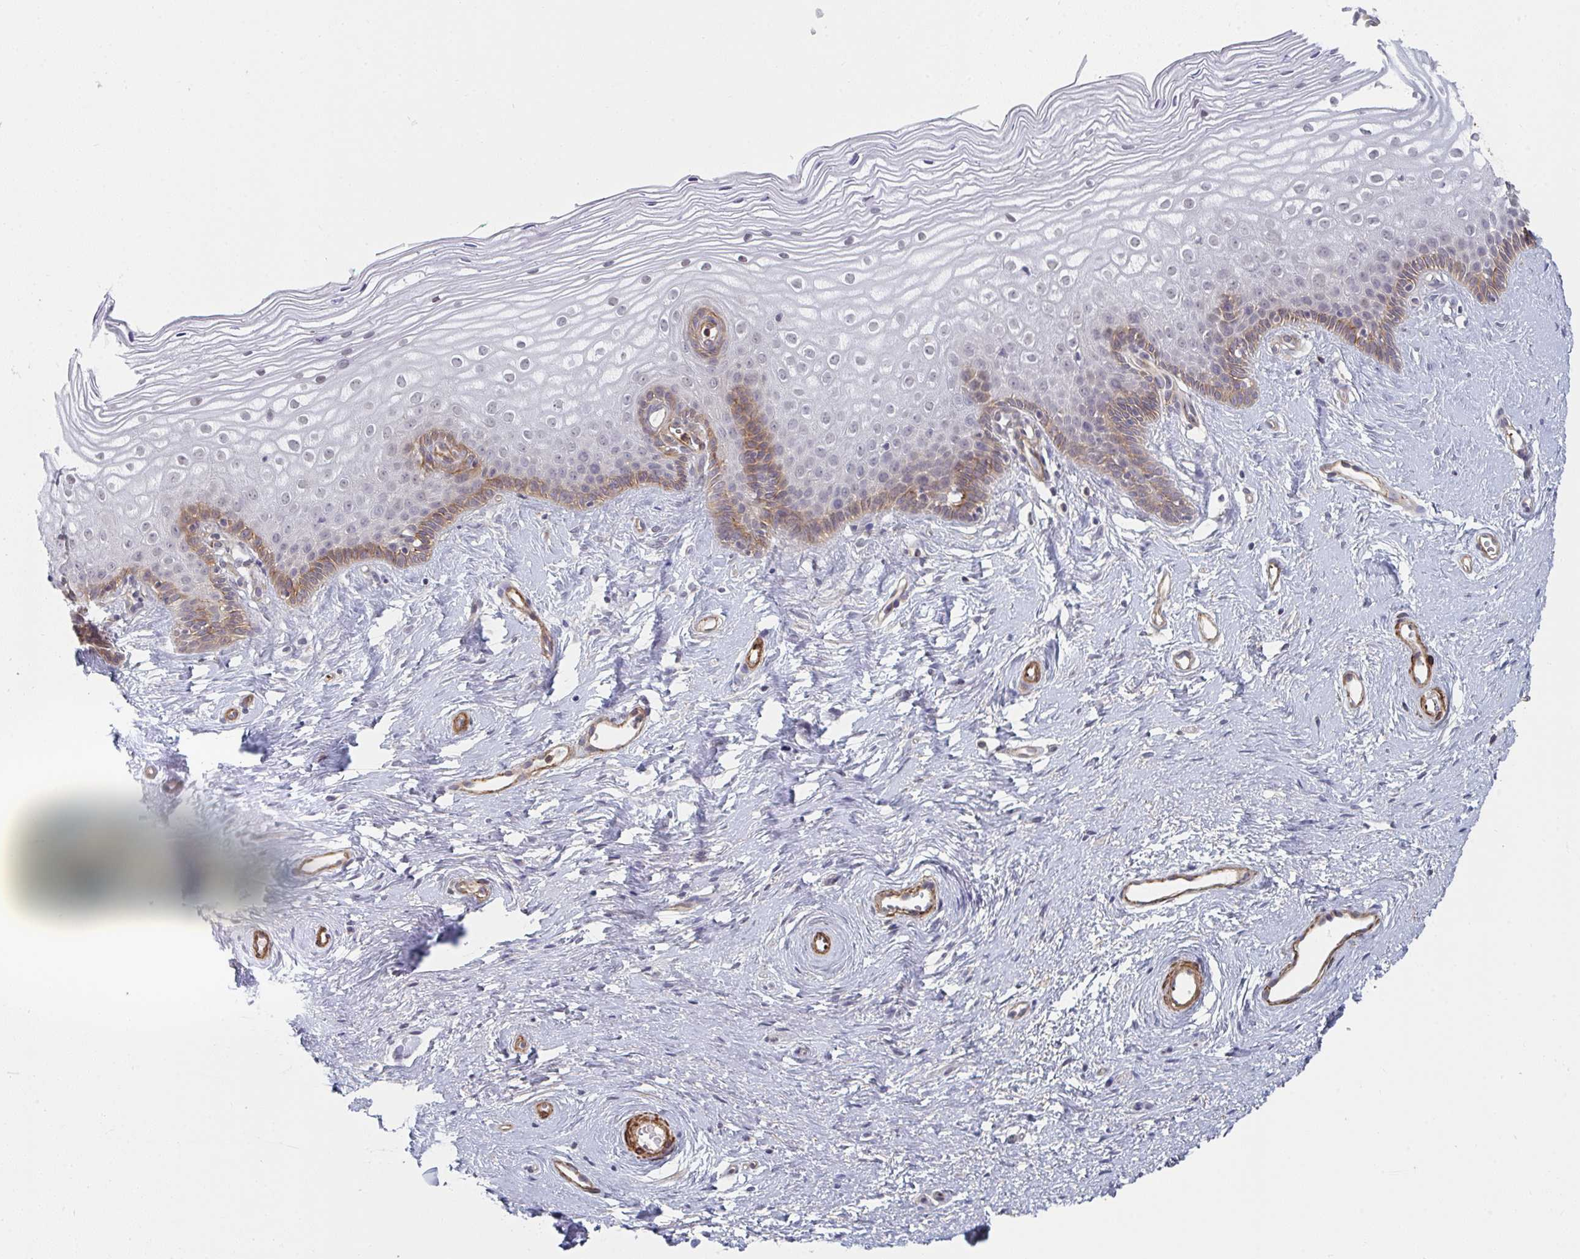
{"staining": {"intensity": "negative", "quantity": "none", "location": "none"}, "tissue": "cervix", "cell_type": "Glandular cells", "image_type": "normal", "snomed": [{"axis": "morphology", "description": "Normal tissue, NOS"}, {"axis": "topography", "description": "Cervix"}], "caption": "There is no significant expression in glandular cells of cervix. Brightfield microscopy of immunohistochemistry (IHC) stained with DAB (brown) and hematoxylin (blue), captured at high magnification.", "gene": "NEURL4", "patient": {"sex": "female", "age": 40}}